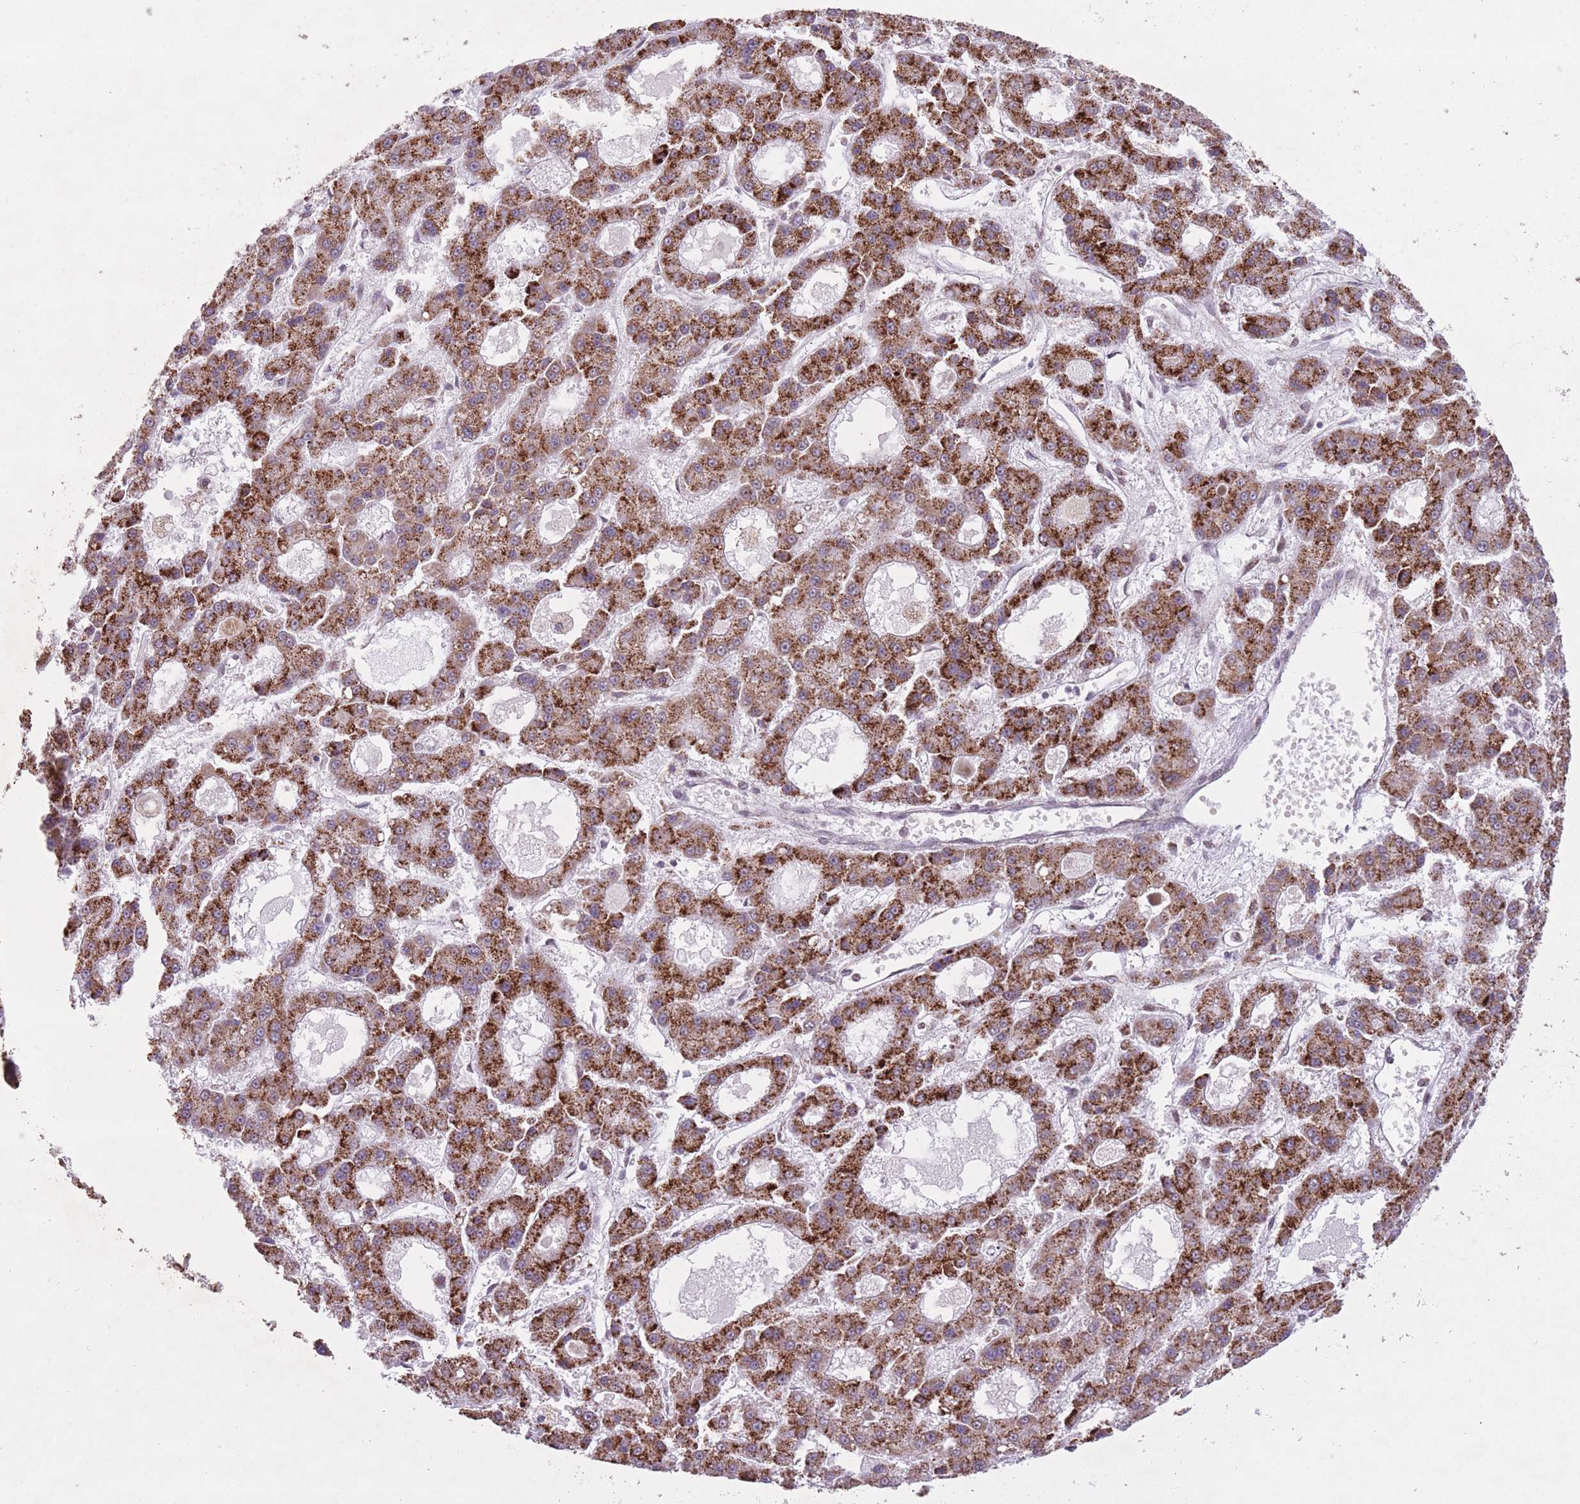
{"staining": {"intensity": "strong", "quantity": ">75%", "location": "cytoplasmic/membranous"}, "tissue": "liver cancer", "cell_type": "Tumor cells", "image_type": "cancer", "snomed": [{"axis": "morphology", "description": "Carcinoma, Hepatocellular, NOS"}, {"axis": "topography", "description": "Liver"}], "caption": "Liver hepatocellular carcinoma tissue reveals strong cytoplasmic/membranous expression in about >75% of tumor cells", "gene": "DPYSL4", "patient": {"sex": "male", "age": 70}}